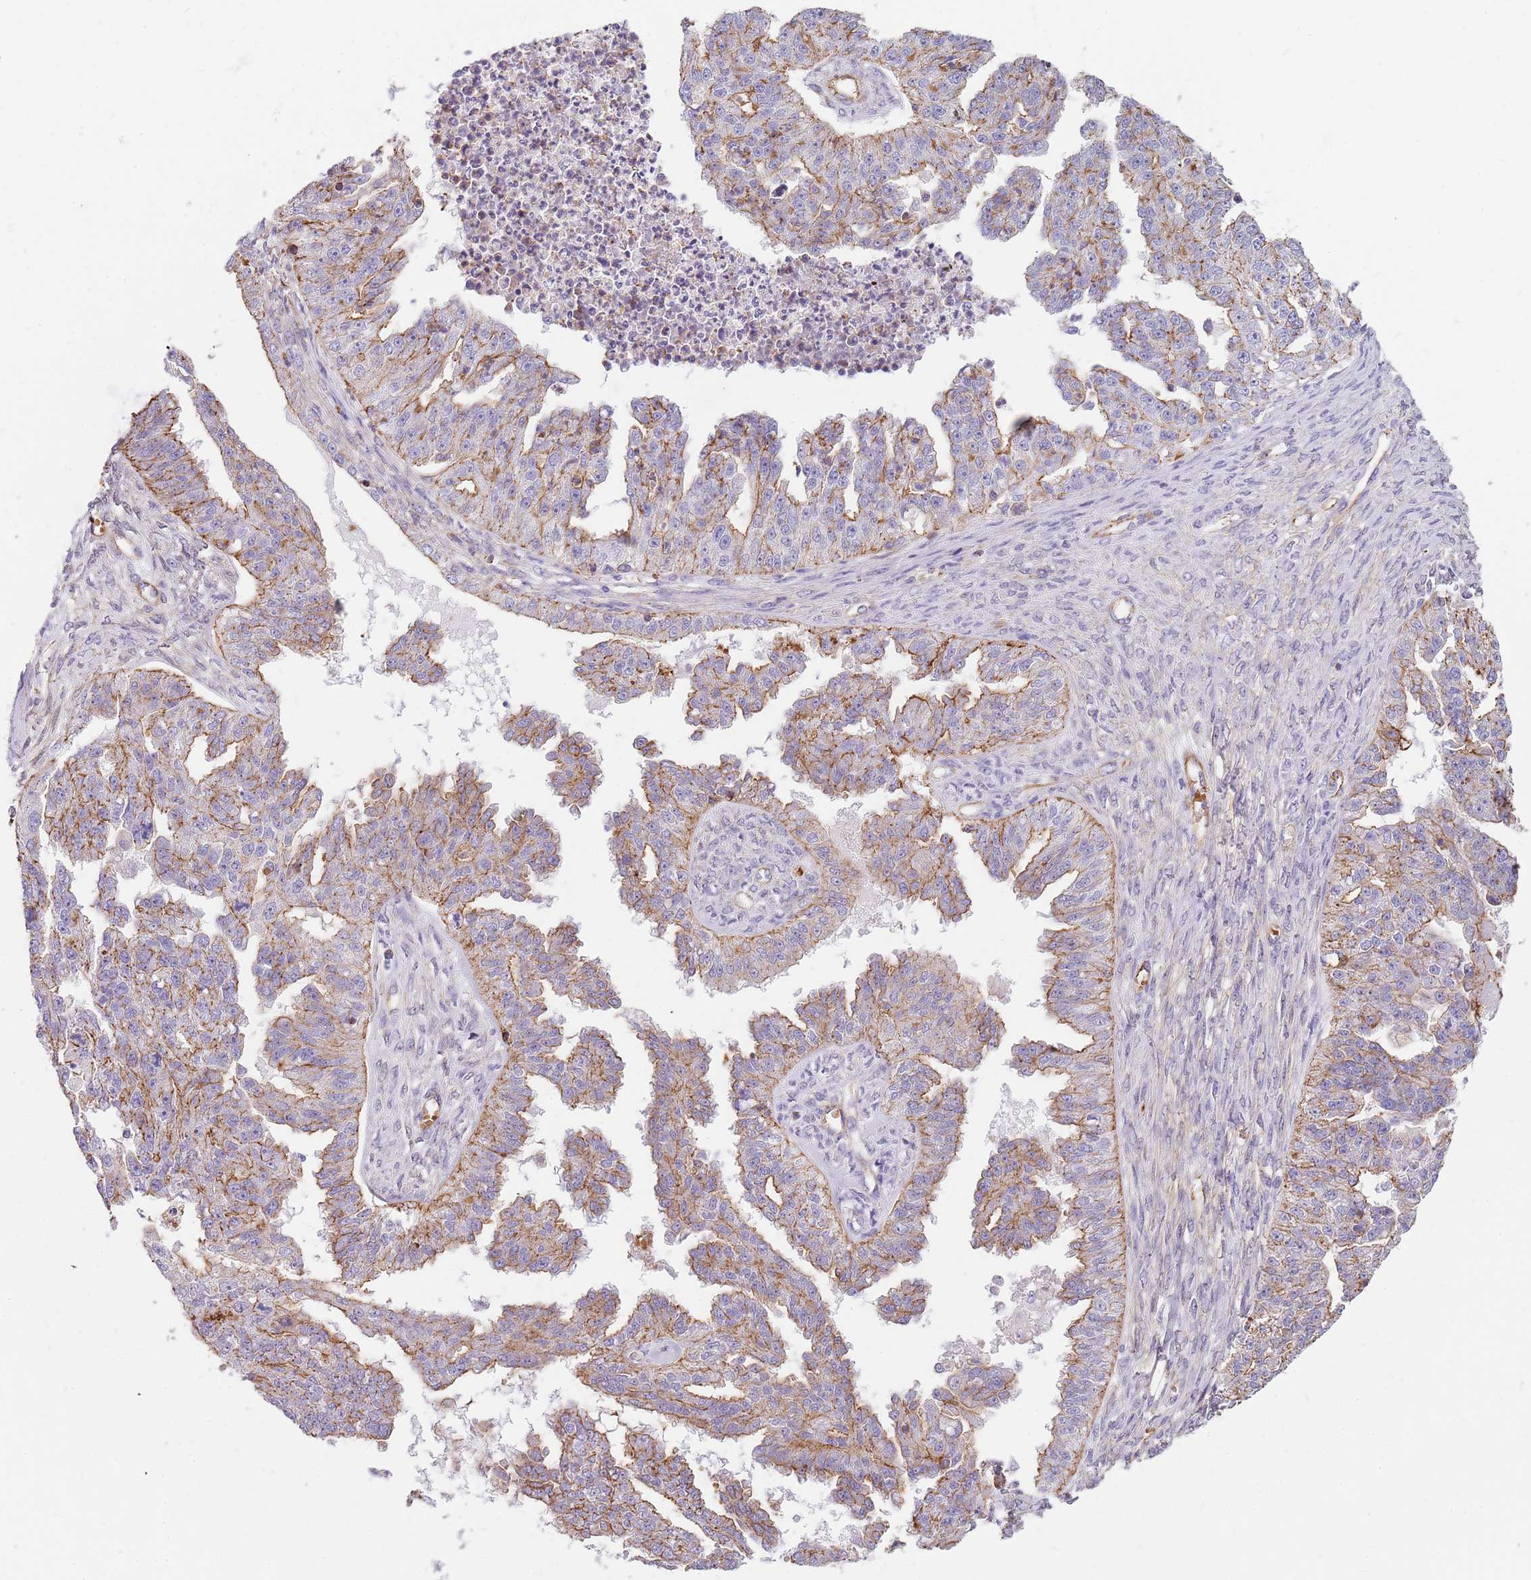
{"staining": {"intensity": "weak", "quantity": "25%-75%", "location": "cytoplasmic/membranous"}, "tissue": "ovarian cancer", "cell_type": "Tumor cells", "image_type": "cancer", "snomed": [{"axis": "morphology", "description": "Cystadenocarcinoma, serous, NOS"}, {"axis": "topography", "description": "Ovary"}], "caption": "Tumor cells reveal low levels of weak cytoplasmic/membranous staining in approximately 25%-75% of cells in human ovarian serous cystadenocarcinoma.", "gene": "GFRAL", "patient": {"sex": "female", "age": 58}}